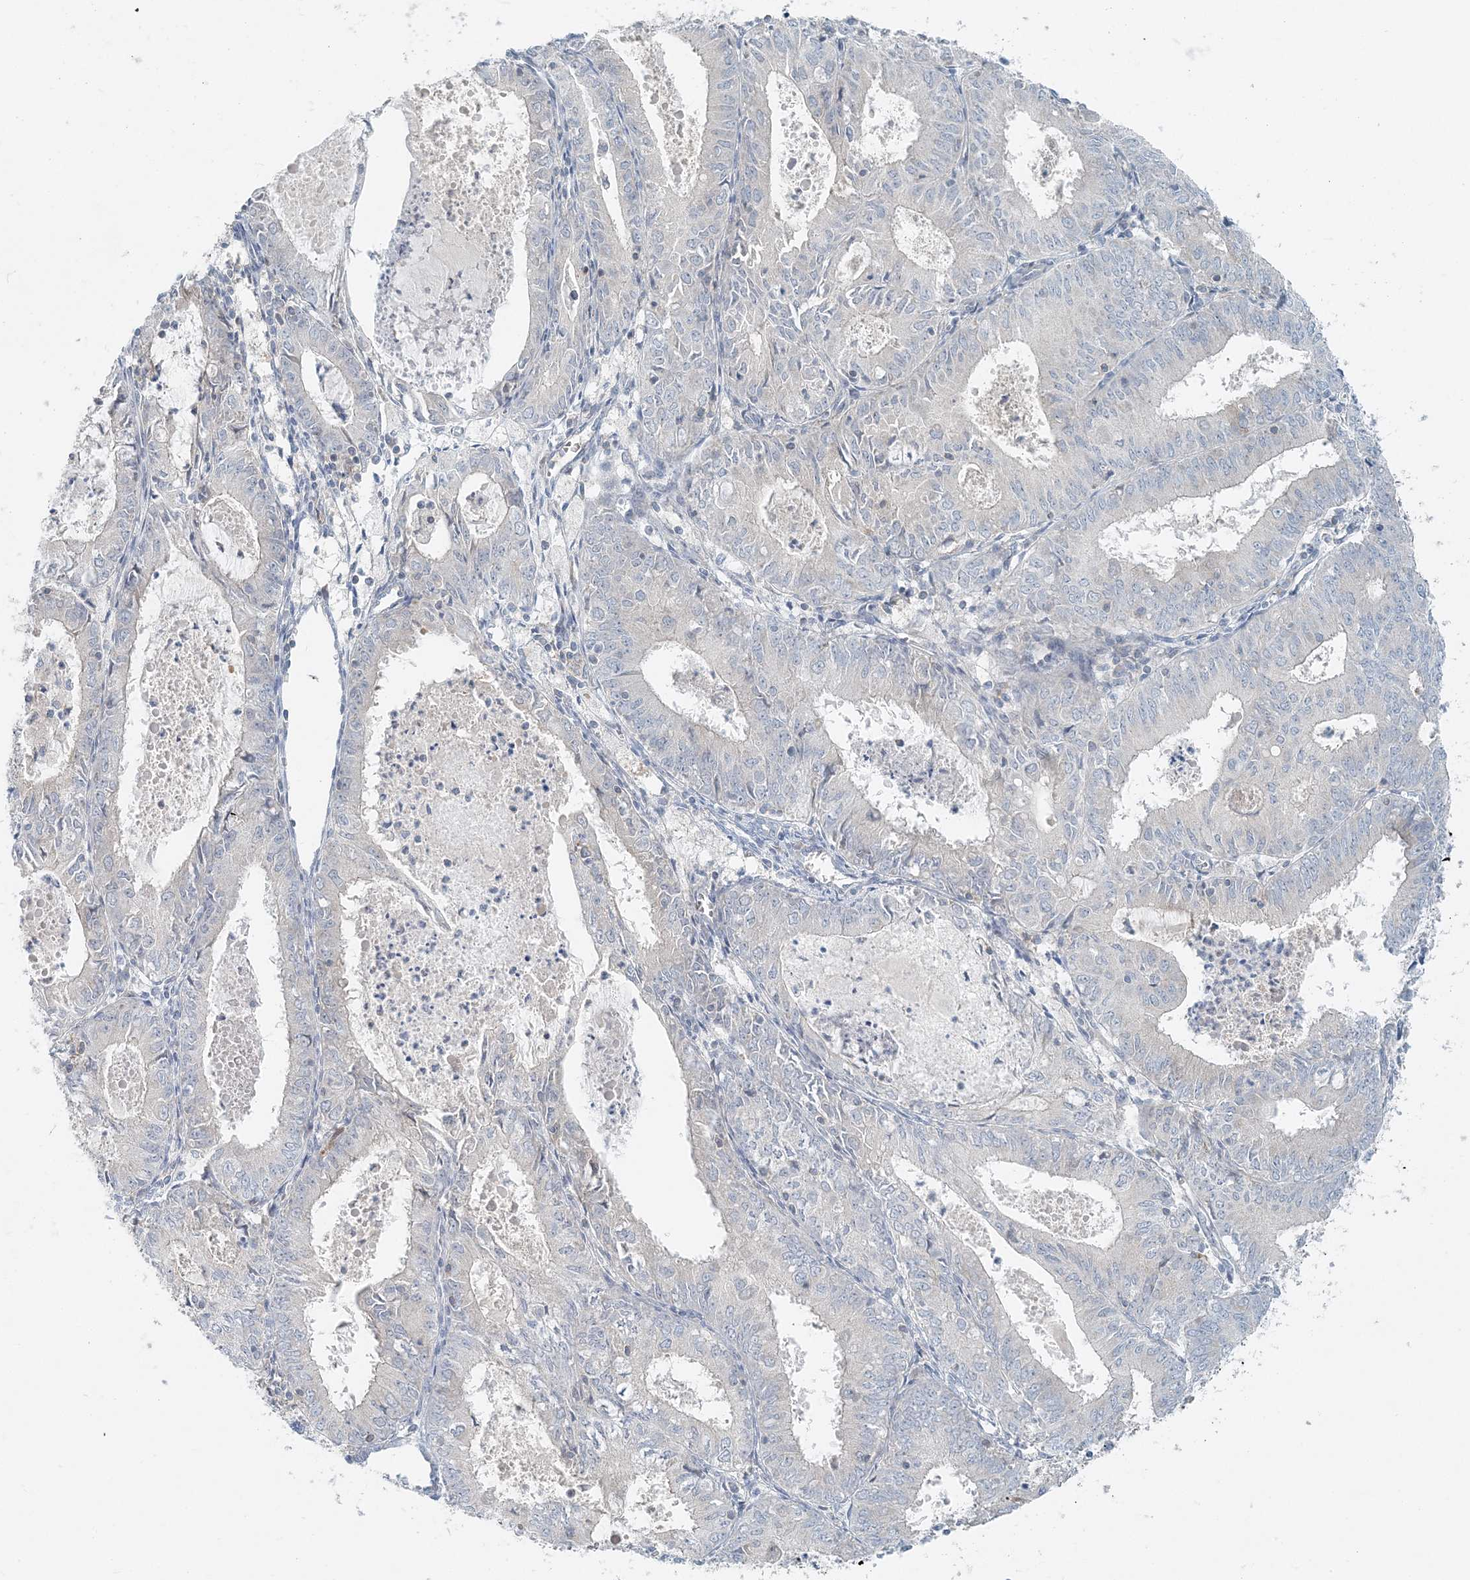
{"staining": {"intensity": "negative", "quantity": "none", "location": "none"}, "tissue": "endometrial cancer", "cell_type": "Tumor cells", "image_type": "cancer", "snomed": [{"axis": "morphology", "description": "Adenocarcinoma, NOS"}, {"axis": "topography", "description": "Endometrium"}], "caption": "This is a image of immunohistochemistry (IHC) staining of endometrial adenocarcinoma, which shows no staining in tumor cells.", "gene": "NAA11", "patient": {"sex": "female", "age": 57}}